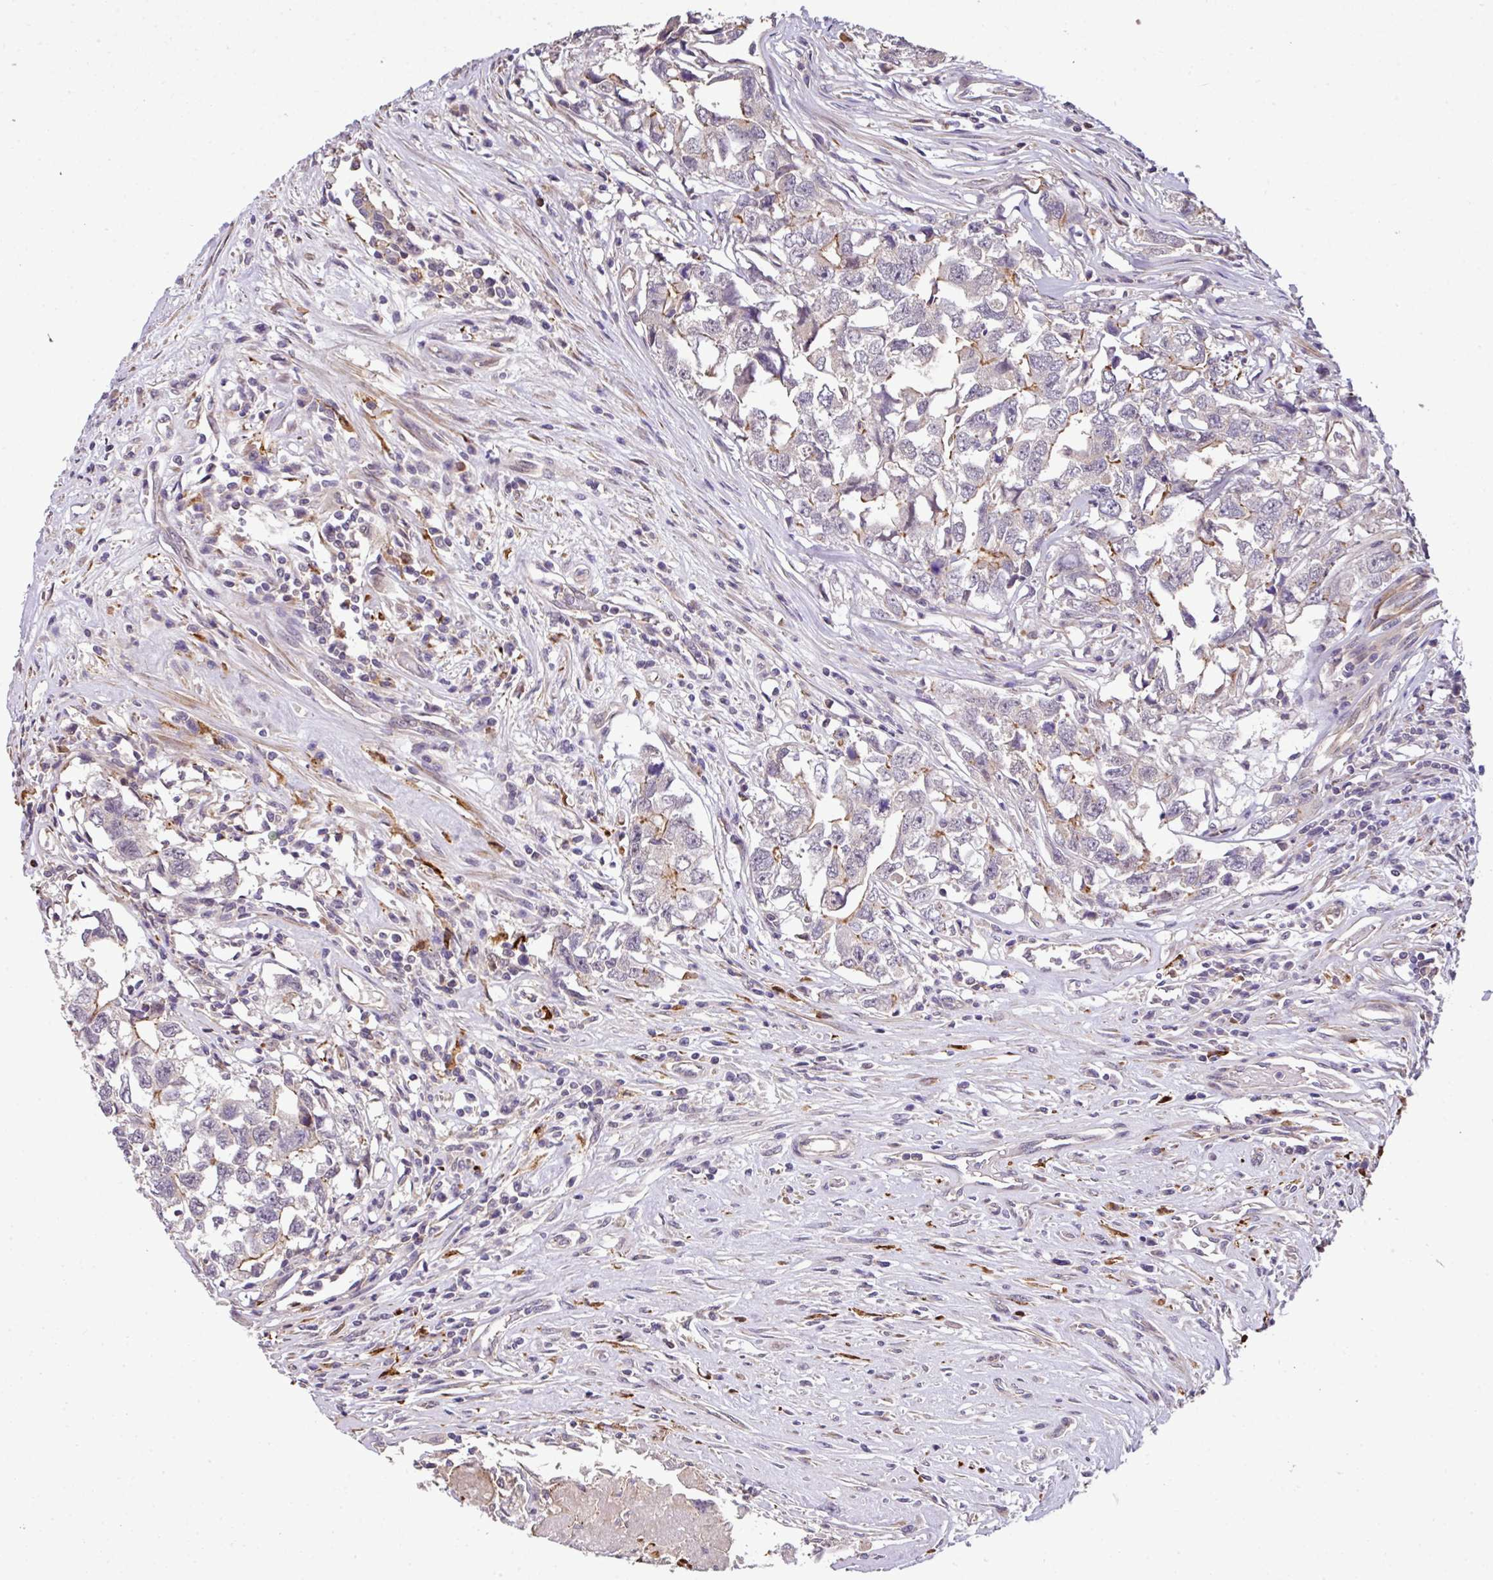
{"staining": {"intensity": "moderate", "quantity": "<25%", "location": "cytoplasmic/membranous"}, "tissue": "testis cancer", "cell_type": "Tumor cells", "image_type": "cancer", "snomed": [{"axis": "morphology", "description": "Carcinoma, Embryonal, NOS"}, {"axis": "topography", "description": "Testis"}], "caption": "Approximately <25% of tumor cells in human embryonal carcinoma (testis) exhibit moderate cytoplasmic/membranous protein positivity as visualized by brown immunohistochemical staining.", "gene": "CASS4", "patient": {"sex": "male", "age": 22}}